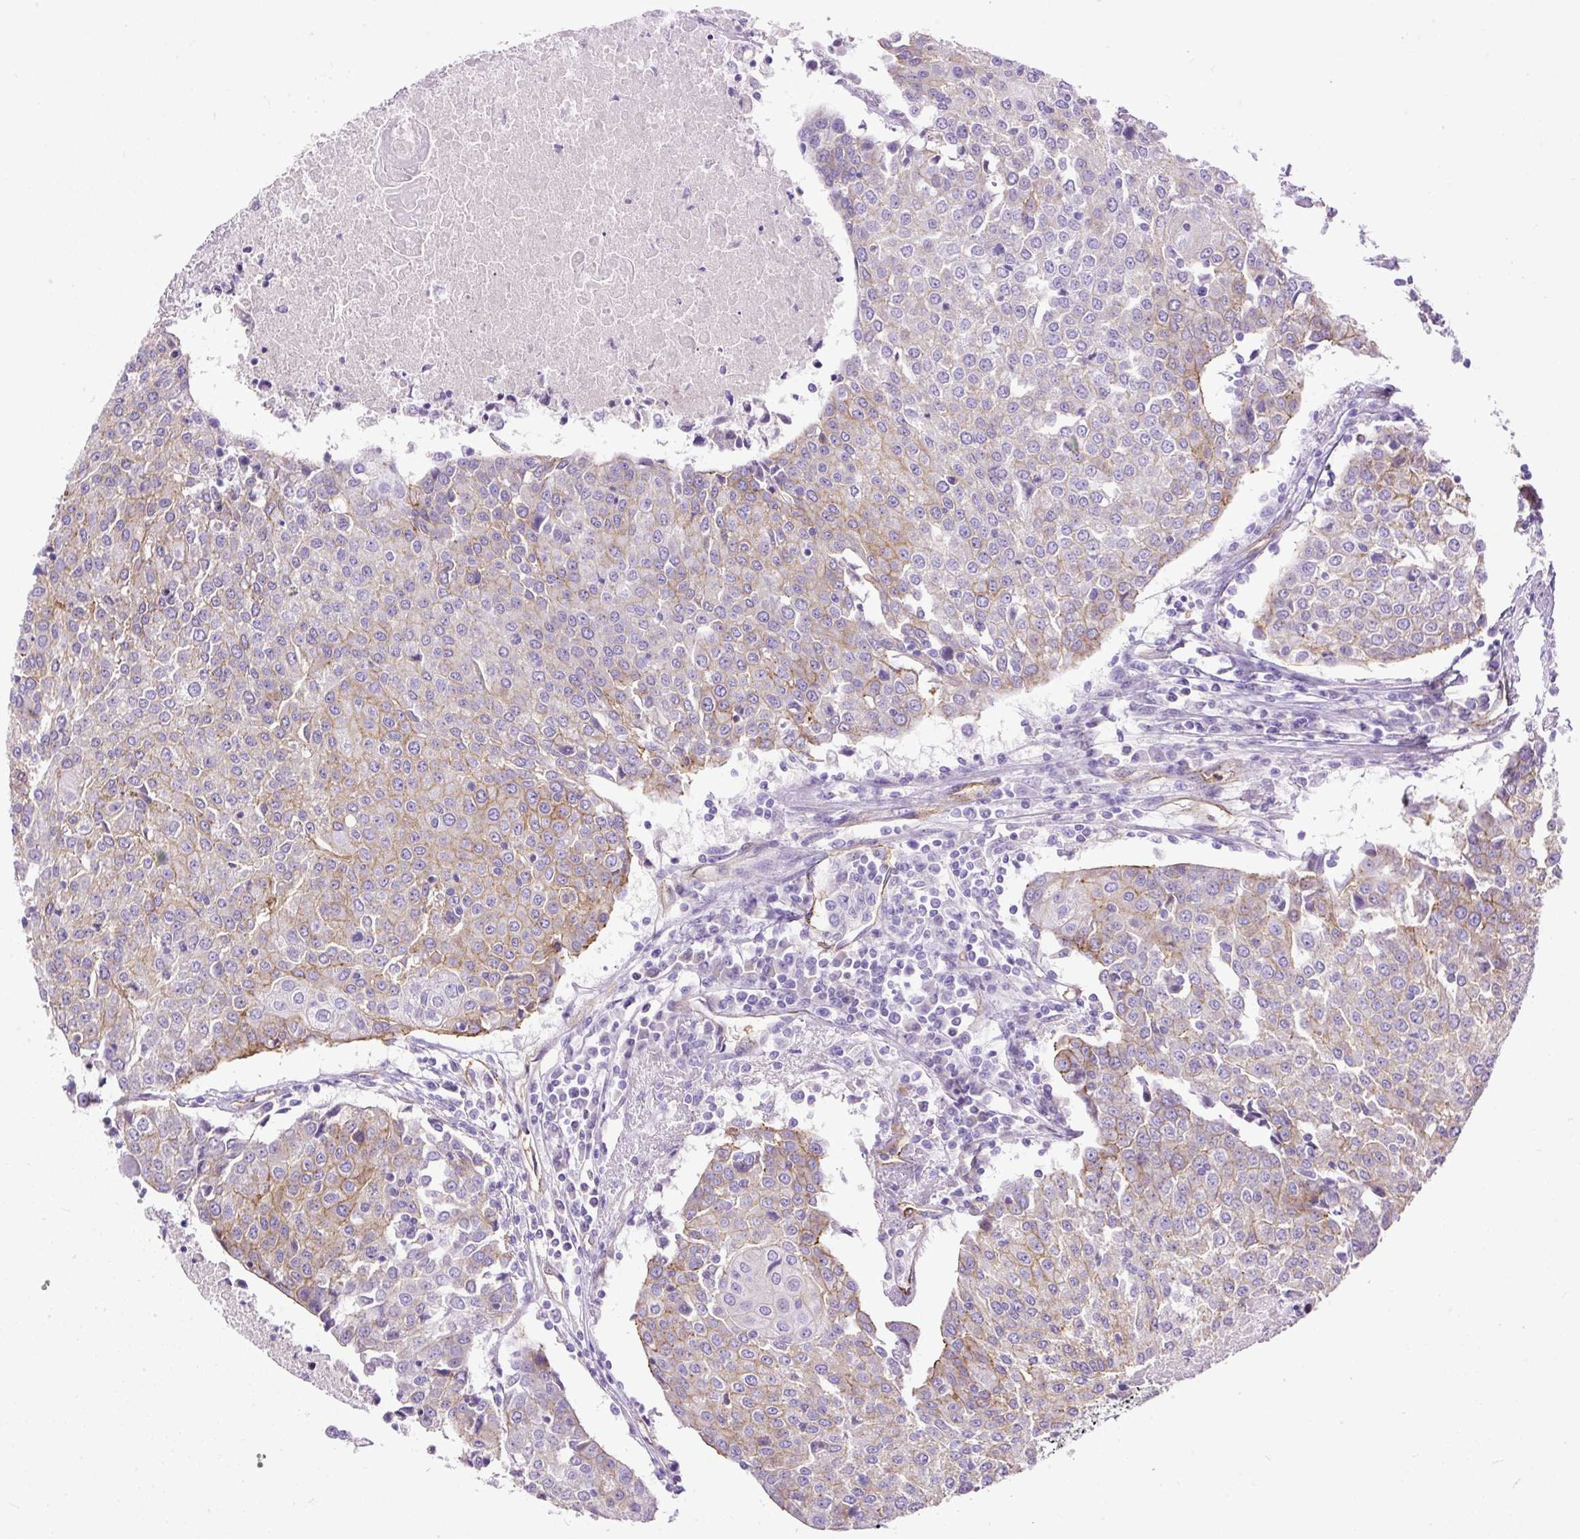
{"staining": {"intensity": "weak", "quantity": "<25%", "location": "cytoplasmic/membranous"}, "tissue": "urothelial cancer", "cell_type": "Tumor cells", "image_type": "cancer", "snomed": [{"axis": "morphology", "description": "Urothelial carcinoma, High grade"}, {"axis": "topography", "description": "Urinary bladder"}], "caption": "Immunohistochemistry (IHC) of human urothelial cancer exhibits no positivity in tumor cells.", "gene": "MAGEB16", "patient": {"sex": "female", "age": 85}}